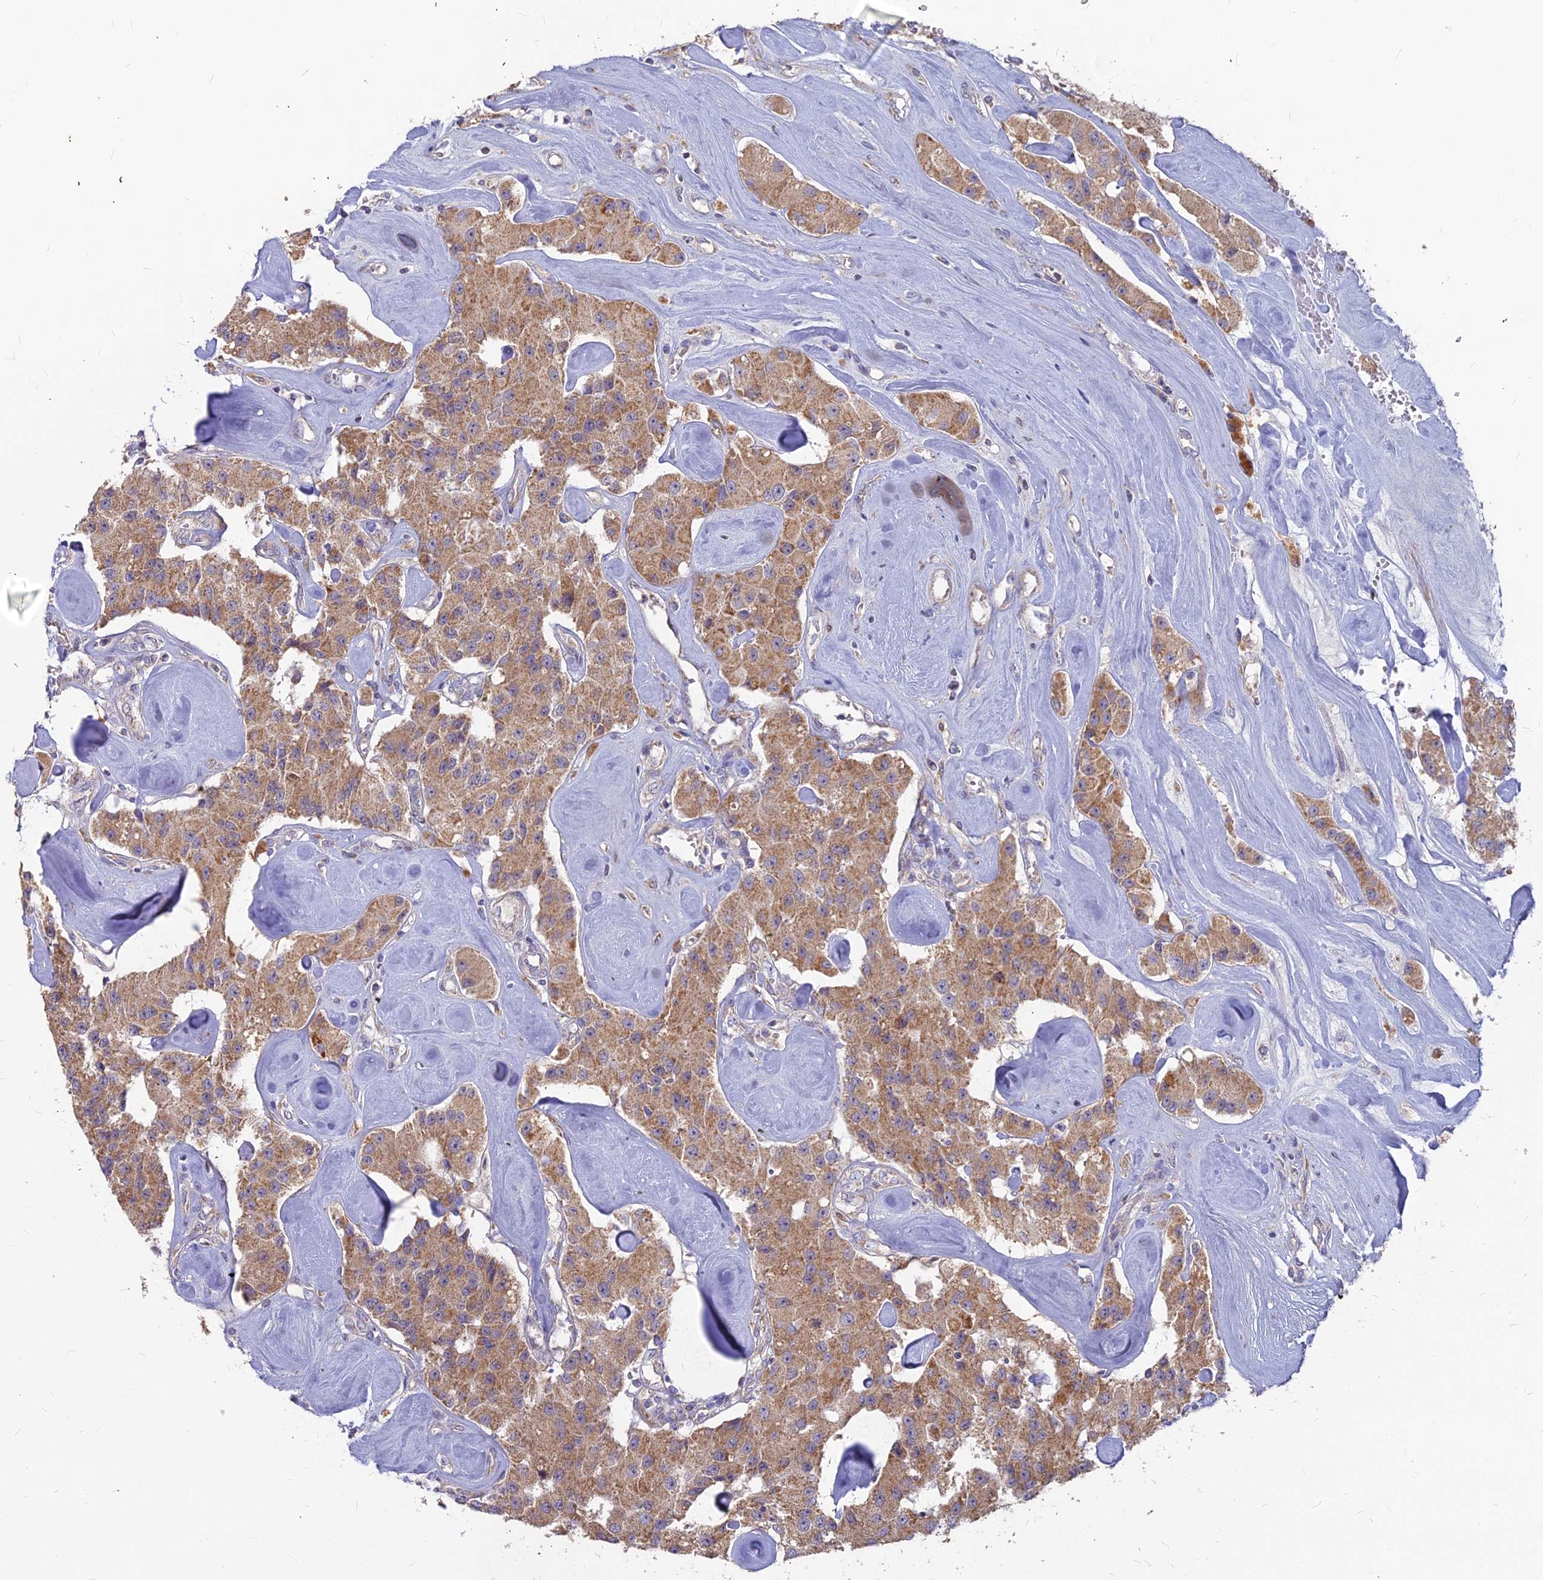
{"staining": {"intensity": "moderate", "quantity": ">75%", "location": "cytoplasmic/membranous"}, "tissue": "carcinoid", "cell_type": "Tumor cells", "image_type": "cancer", "snomed": [{"axis": "morphology", "description": "Carcinoid, malignant, NOS"}, {"axis": "topography", "description": "Pancreas"}], "caption": "Carcinoid tissue displays moderate cytoplasmic/membranous staining in approximately >75% of tumor cells, visualized by immunohistochemistry.", "gene": "MICU2", "patient": {"sex": "male", "age": 41}}